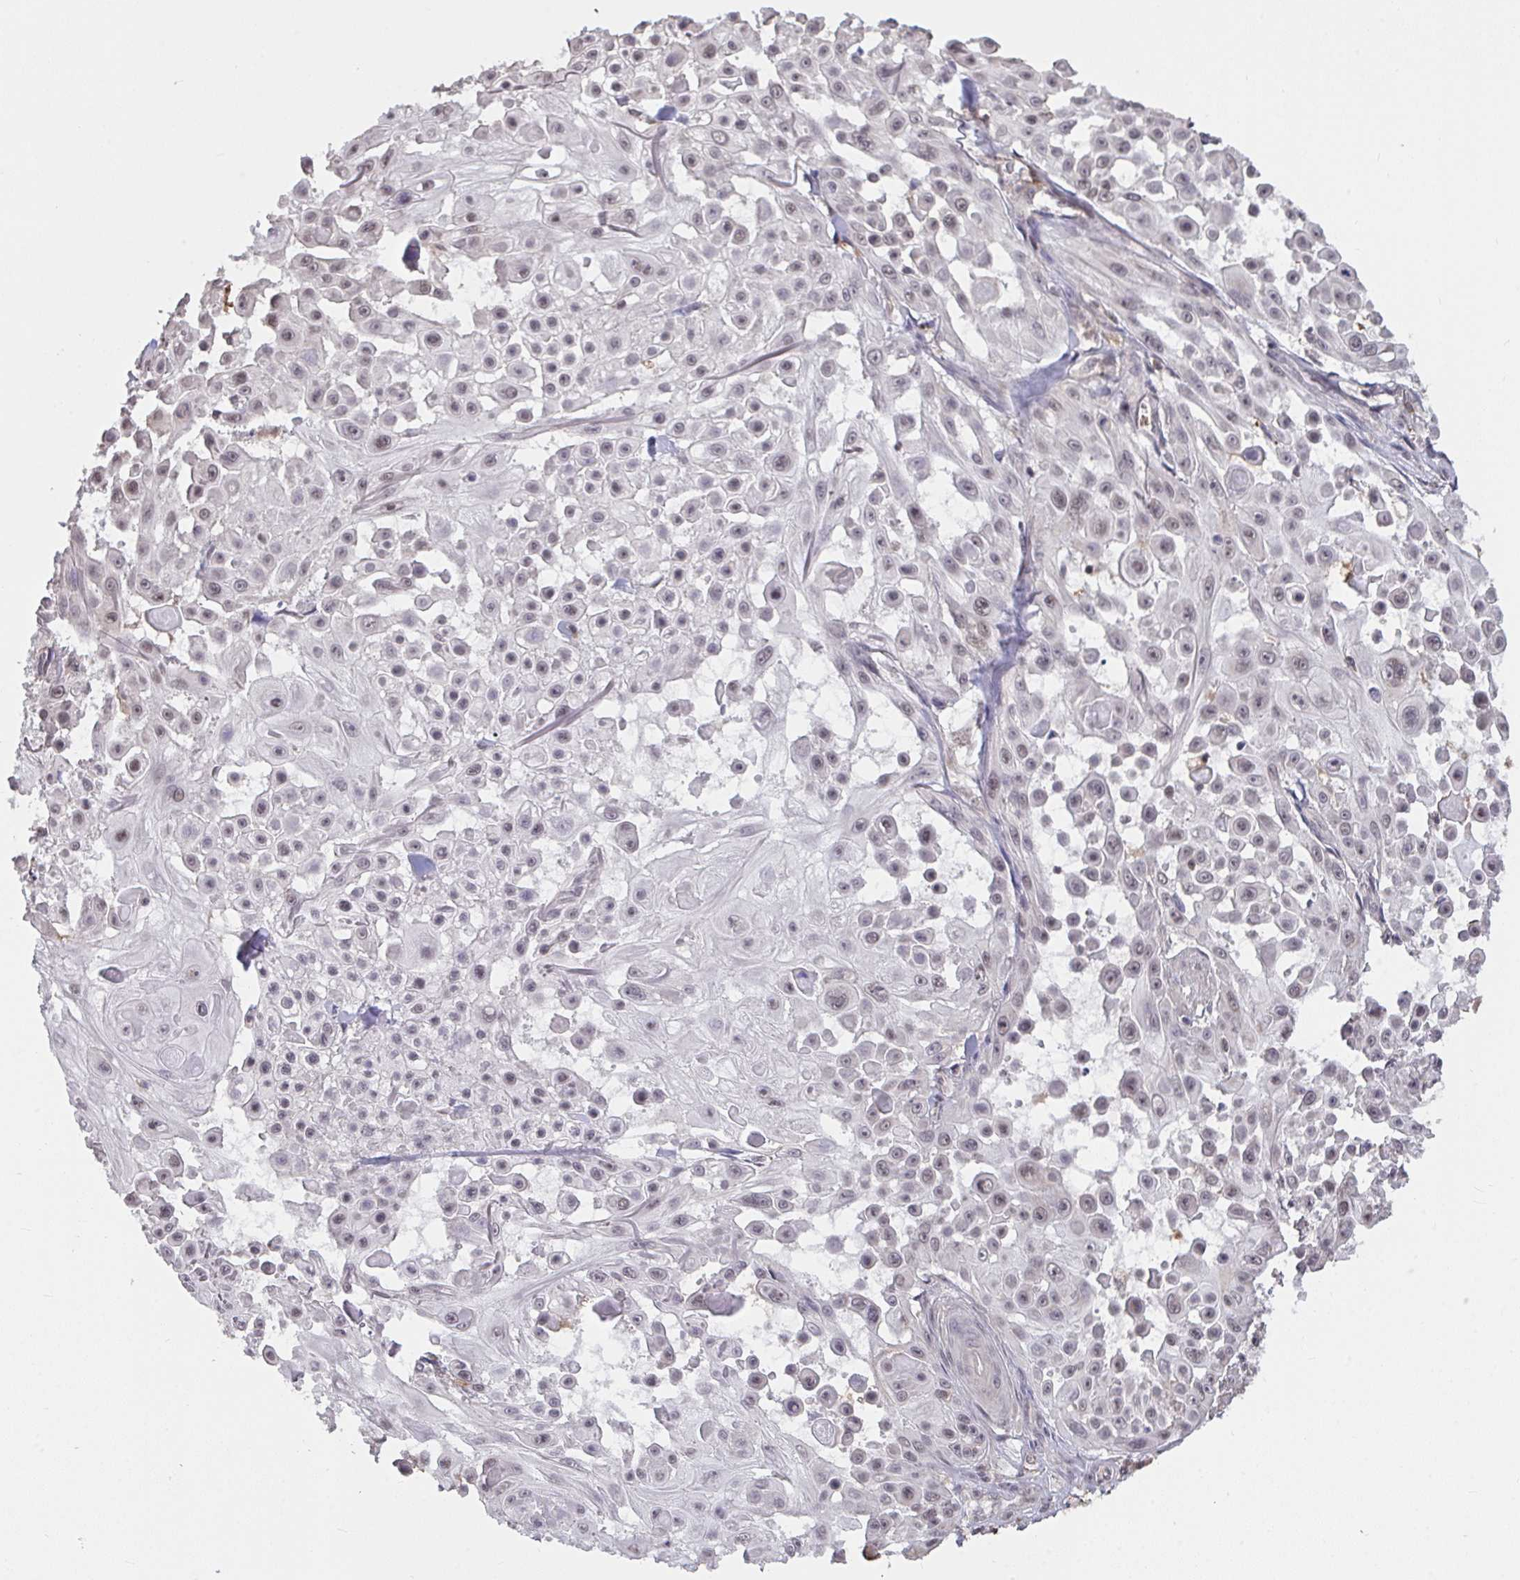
{"staining": {"intensity": "weak", "quantity": "<25%", "location": "nuclear"}, "tissue": "skin cancer", "cell_type": "Tumor cells", "image_type": "cancer", "snomed": [{"axis": "morphology", "description": "Squamous cell carcinoma, NOS"}, {"axis": "topography", "description": "Skin"}], "caption": "A high-resolution micrograph shows immunohistochemistry staining of skin squamous cell carcinoma, which shows no significant positivity in tumor cells. (Brightfield microscopy of DAB immunohistochemistry at high magnification).", "gene": "SAP30", "patient": {"sex": "male", "age": 91}}